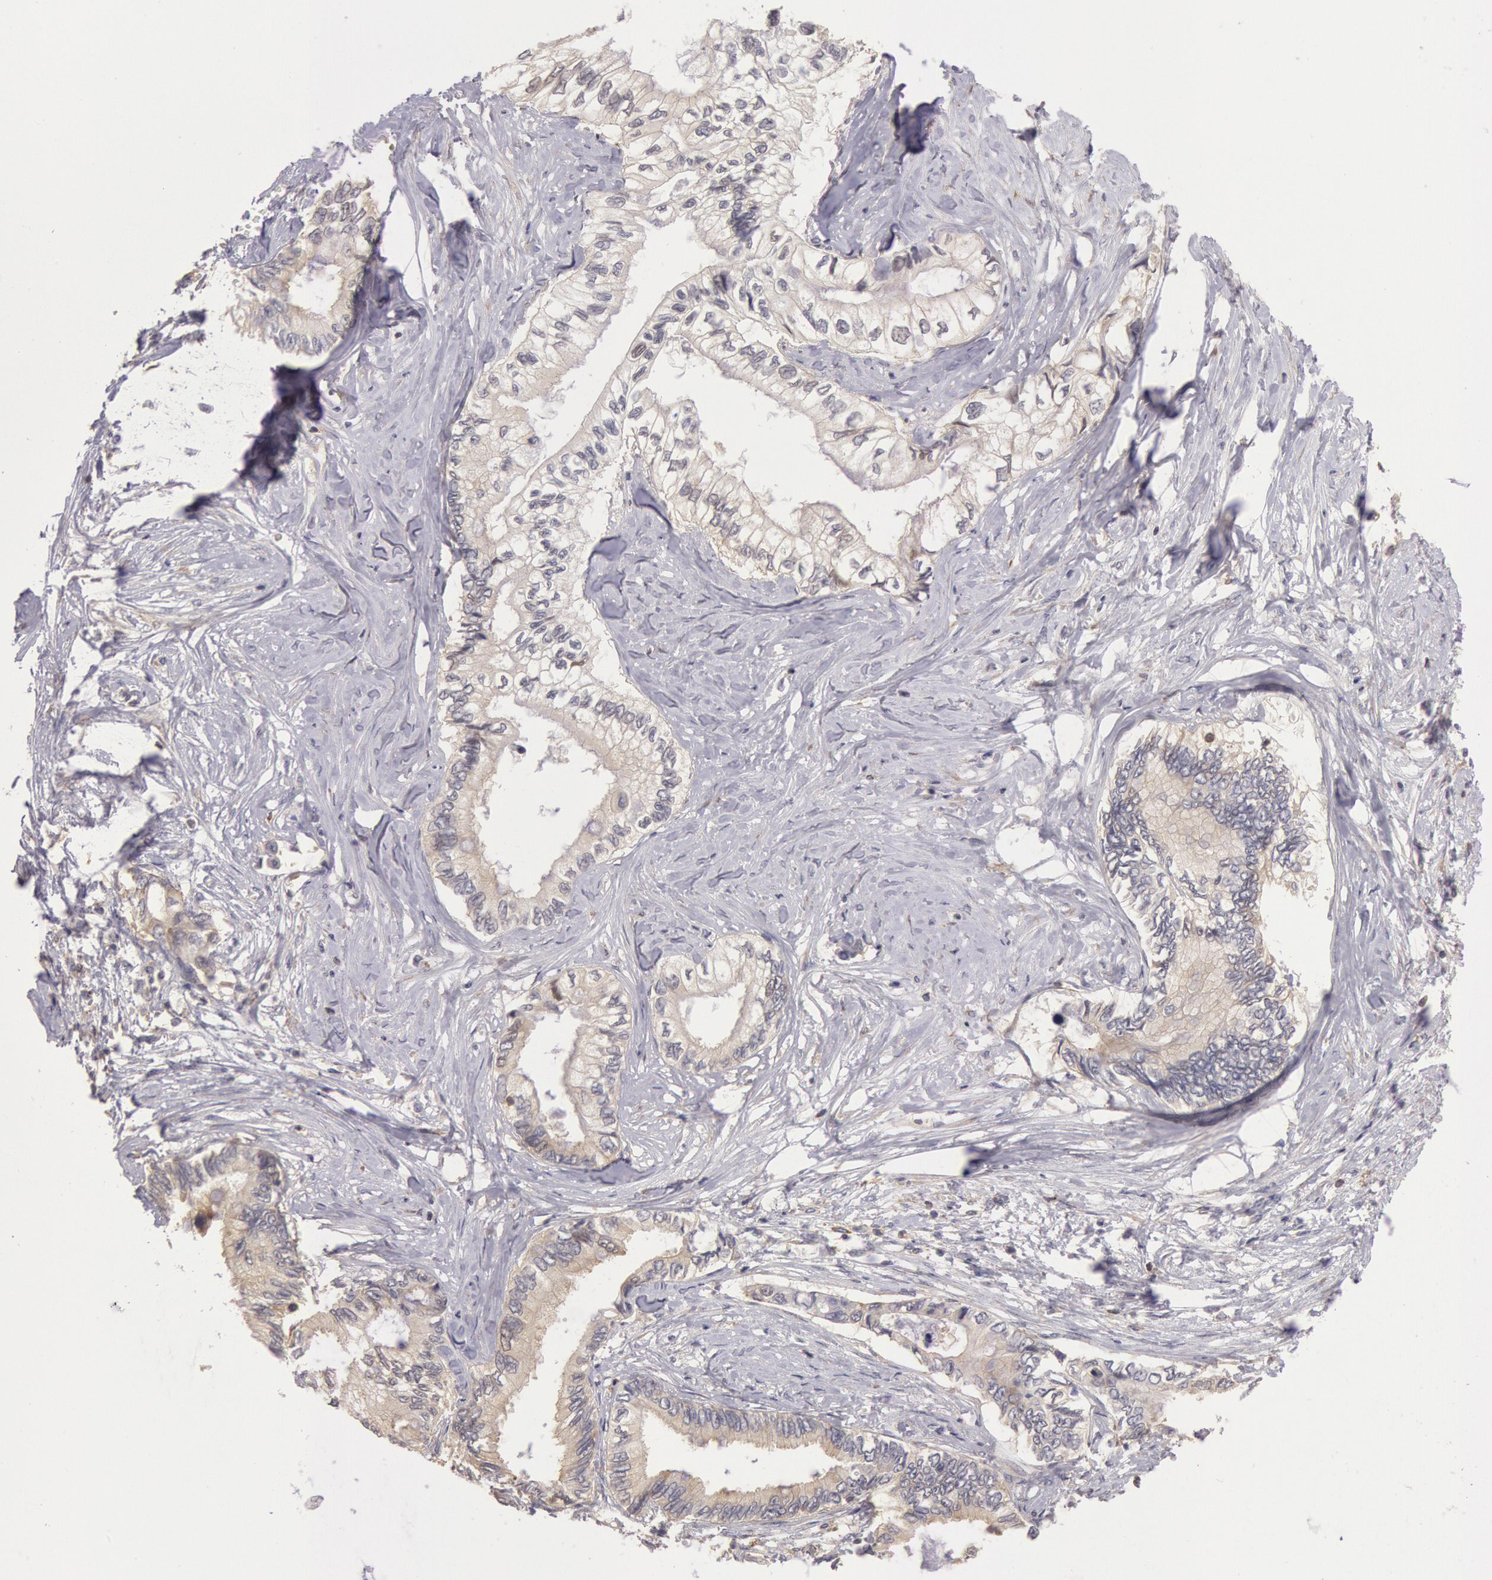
{"staining": {"intensity": "weak", "quantity": ">75%", "location": "cytoplasmic/membranous"}, "tissue": "pancreatic cancer", "cell_type": "Tumor cells", "image_type": "cancer", "snomed": [{"axis": "morphology", "description": "Adenocarcinoma, NOS"}, {"axis": "topography", "description": "Pancreas"}], "caption": "Human pancreatic adenocarcinoma stained with a protein marker exhibits weak staining in tumor cells.", "gene": "NMT2", "patient": {"sex": "female", "age": 66}}